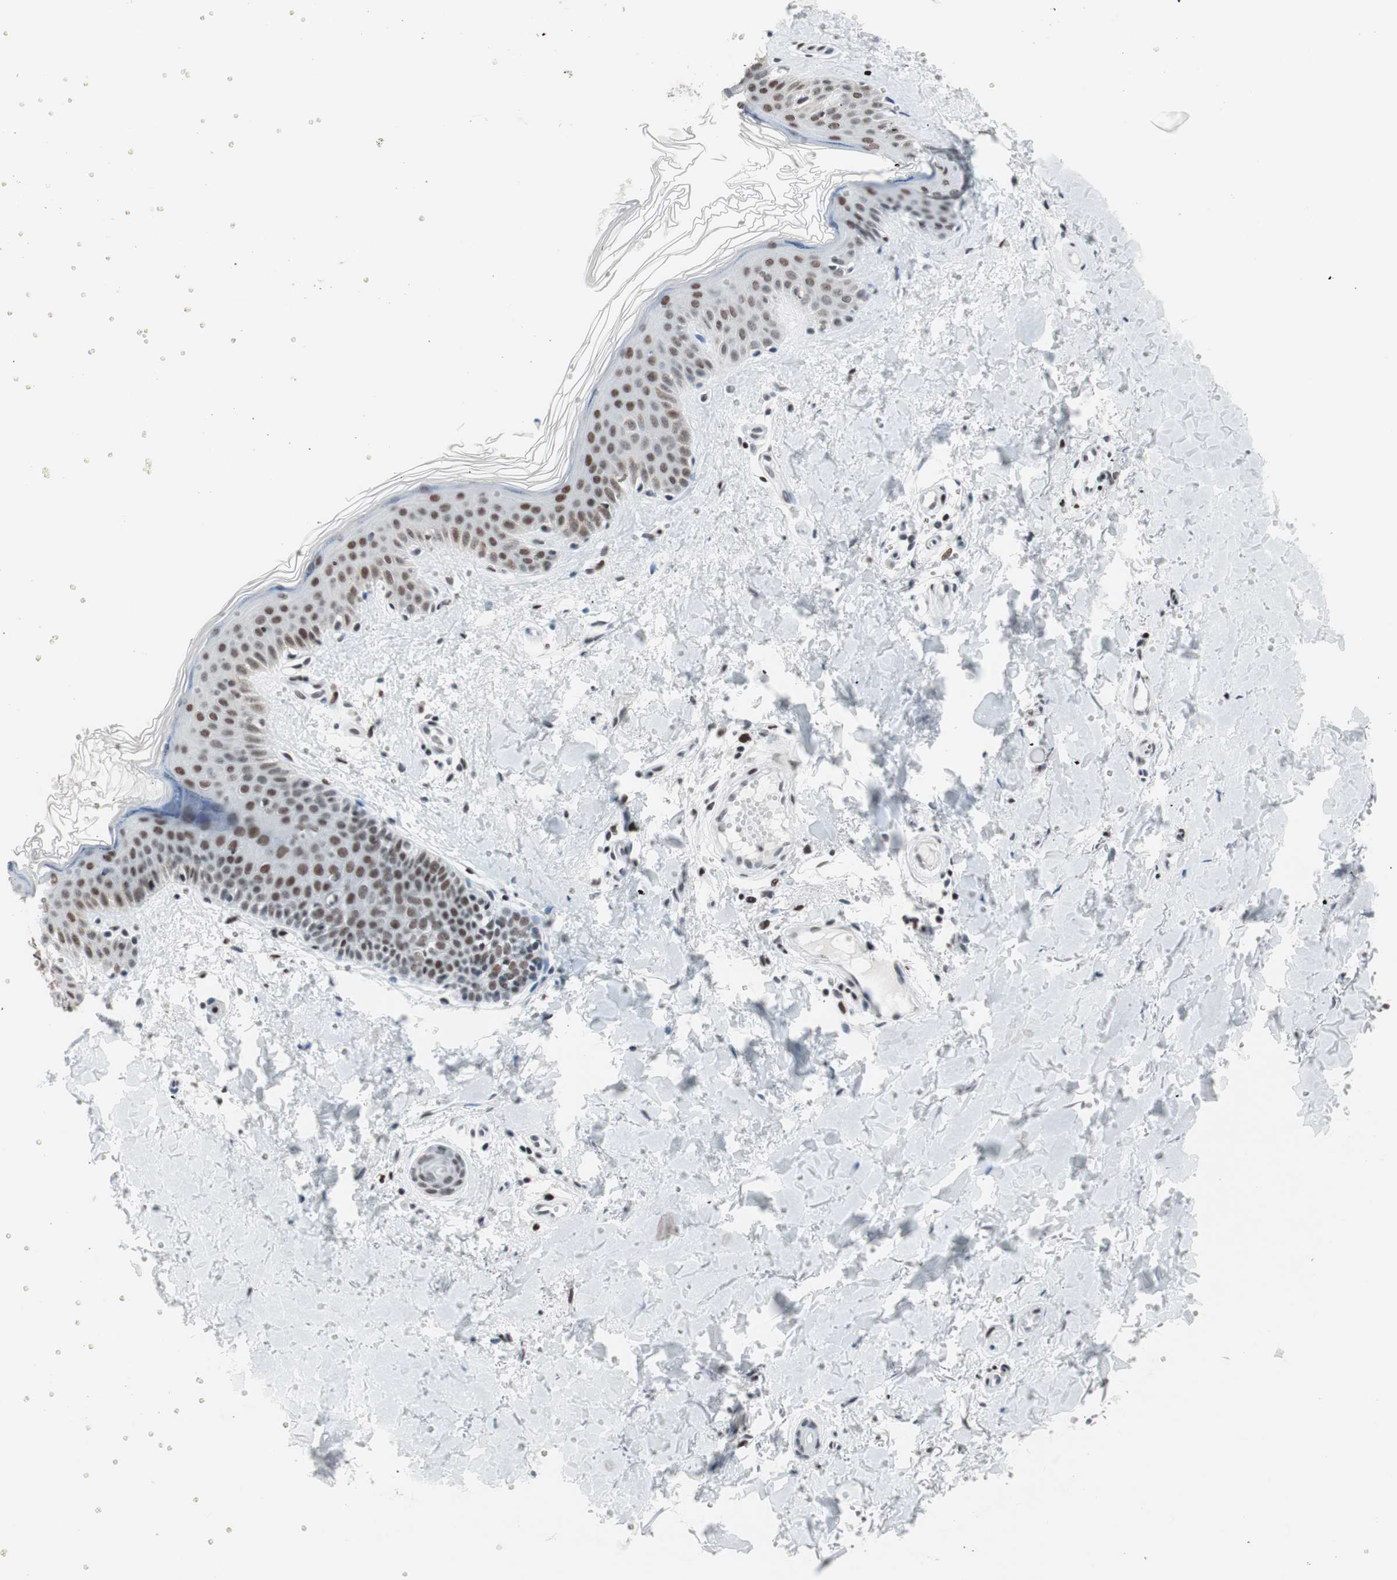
{"staining": {"intensity": "negative", "quantity": "none", "location": "none"}, "tissue": "skin", "cell_type": "Fibroblasts", "image_type": "normal", "snomed": [{"axis": "morphology", "description": "Normal tissue, NOS"}, {"axis": "topography", "description": "Skin"}], "caption": "An IHC photomicrograph of benign skin is shown. There is no staining in fibroblasts of skin. (Immunohistochemistry (ihc), brightfield microscopy, high magnification).", "gene": "ARID1A", "patient": {"sex": "male", "age": 67}}